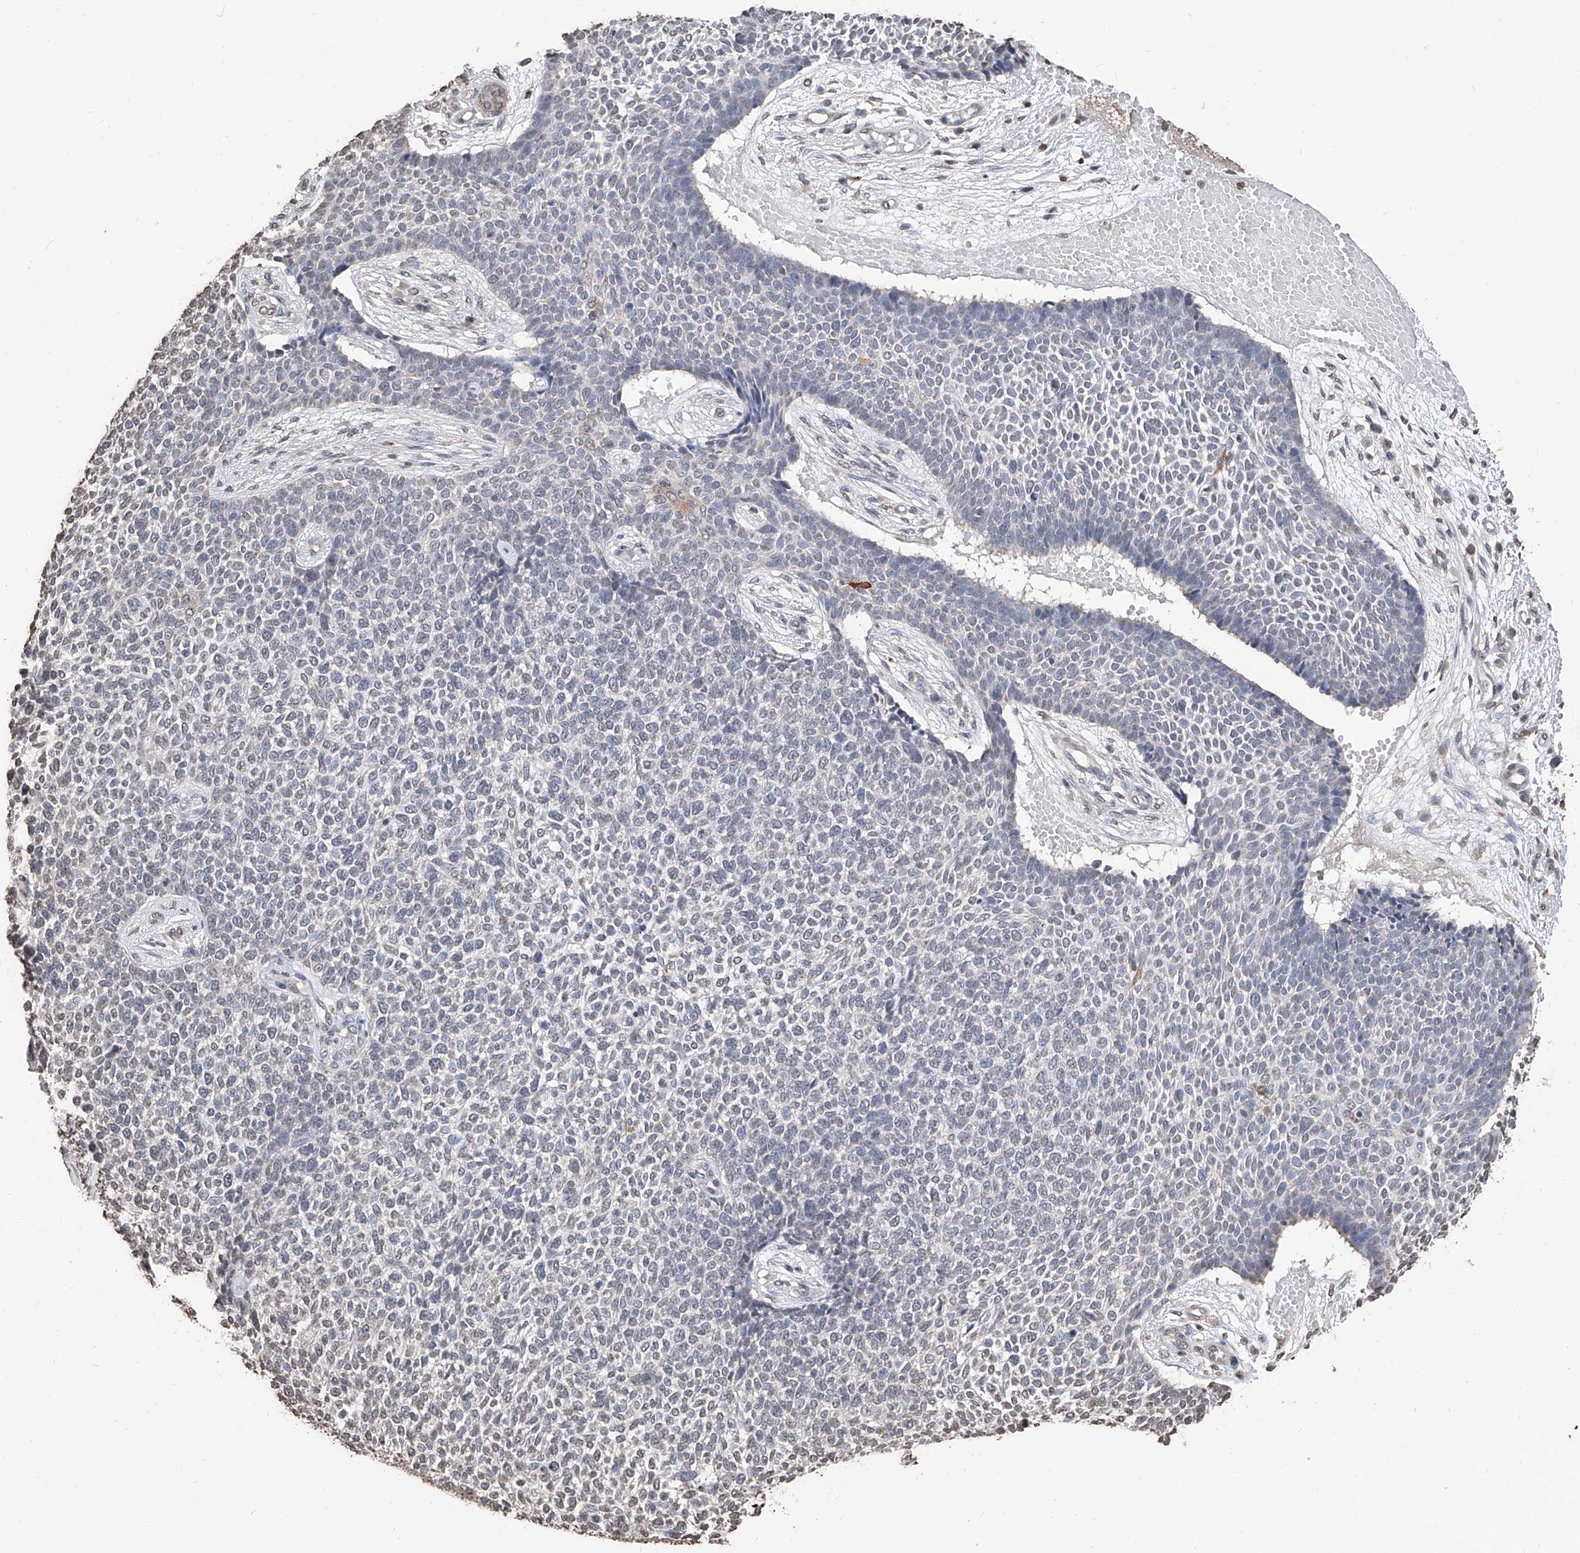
{"staining": {"intensity": "negative", "quantity": "none", "location": "none"}, "tissue": "skin cancer", "cell_type": "Tumor cells", "image_type": "cancer", "snomed": [{"axis": "morphology", "description": "Basal cell carcinoma"}, {"axis": "topography", "description": "Skin"}], "caption": "Tumor cells show no significant protein positivity in skin basal cell carcinoma. The staining is performed using DAB brown chromogen with nuclei counter-stained in using hematoxylin.", "gene": "RP9", "patient": {"sex": "female", "age": 84}}